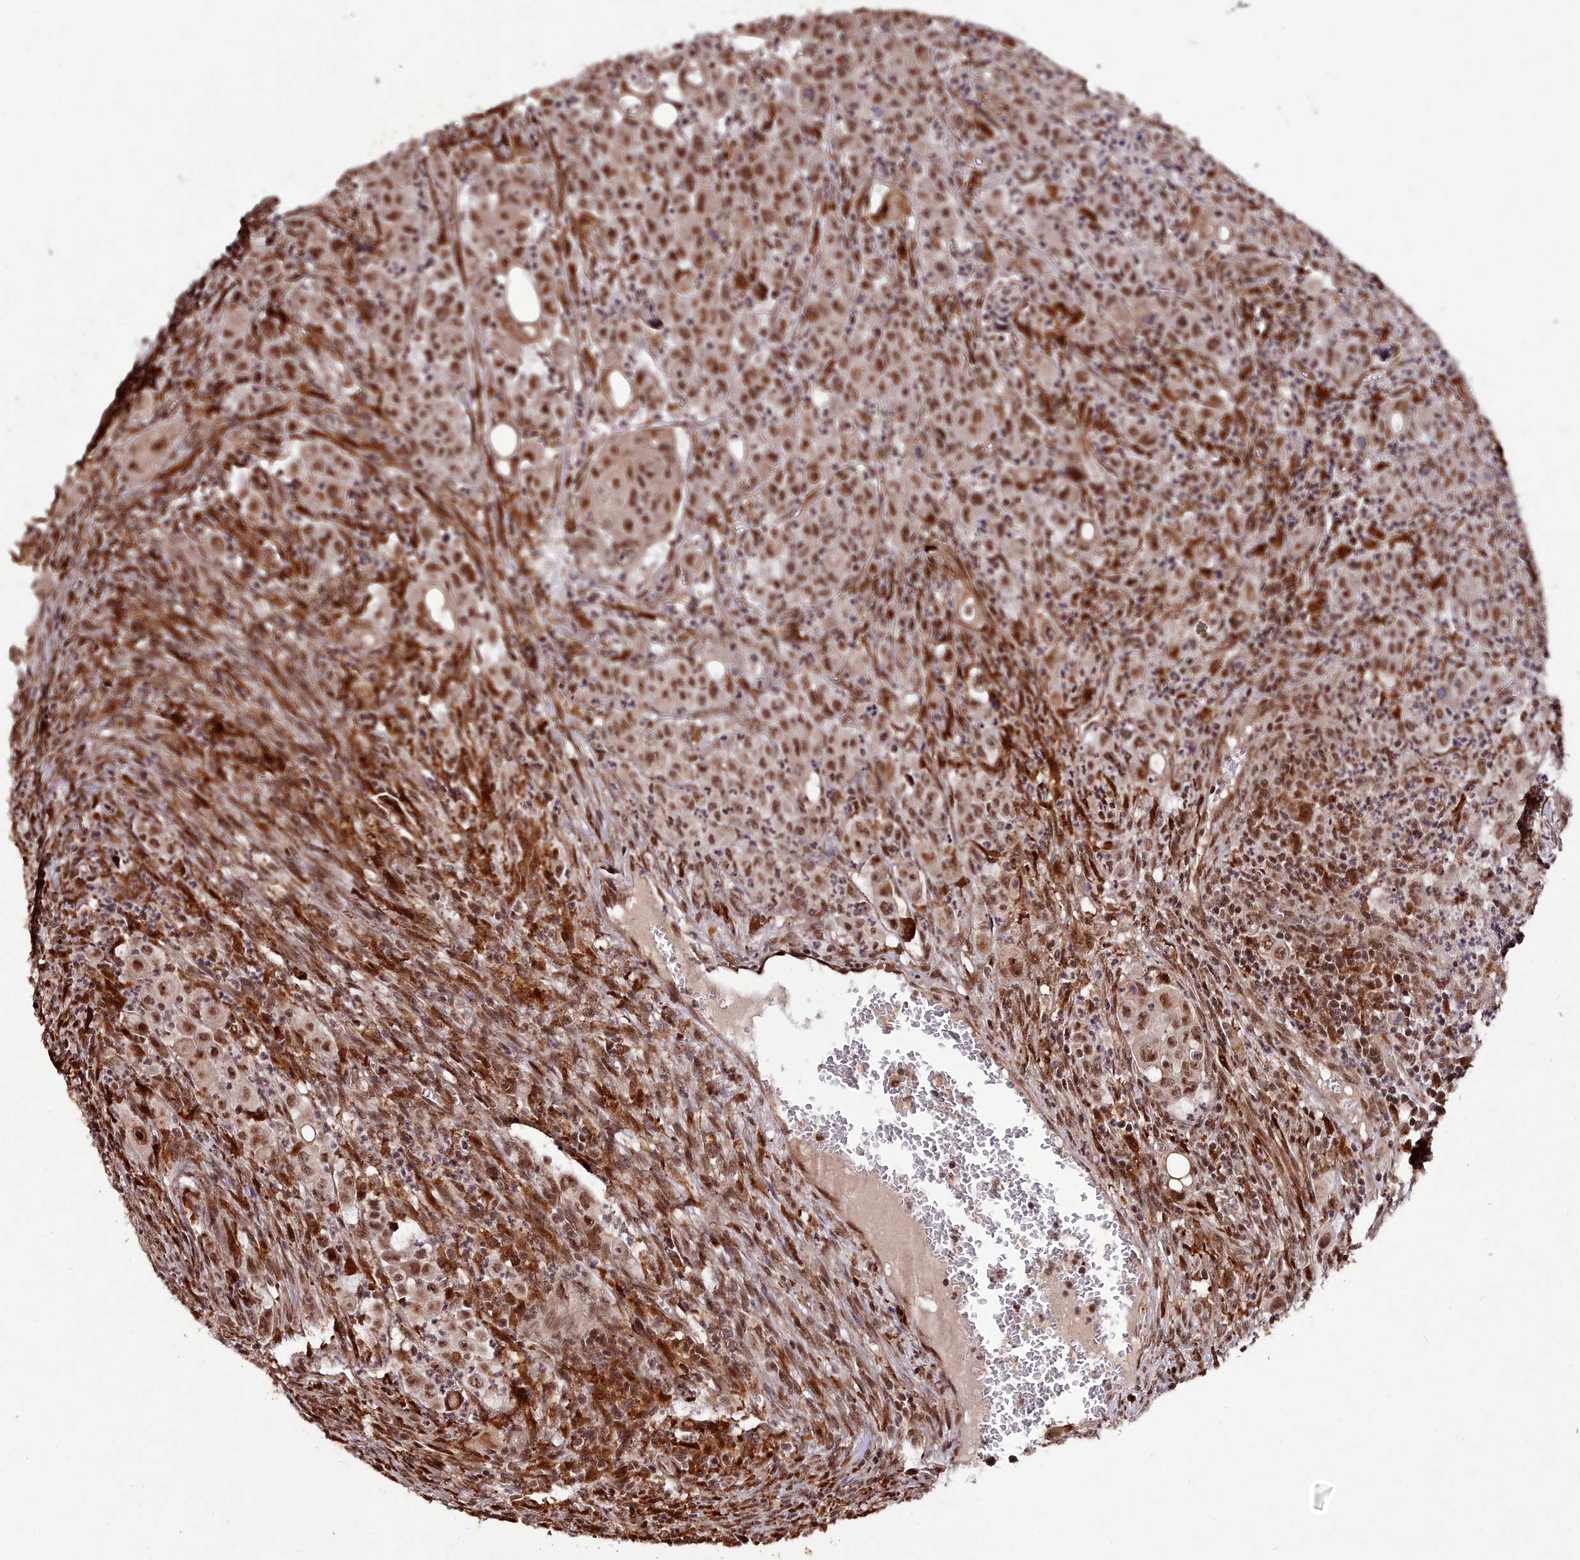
{"staining": {"intensity": "moderate", "quantity": ">75%", "location": "nuclear"}, "tissue": "colorectal cancer", "cell_type": "Tumor cells", "image_type": "cancer", "snomed": [{"axis": "morphology", "description": "Adenocarcinoma, NOS"}, {"axis": "topography", "description": "Colon"}], "caption": "Human colorectal cancer (adenocarcinoma) stained with a protein marker demonstrates moderate staining in tumor cells.", "gene": "CXXC1", "patient": {"sex": "male", "age": 51}}